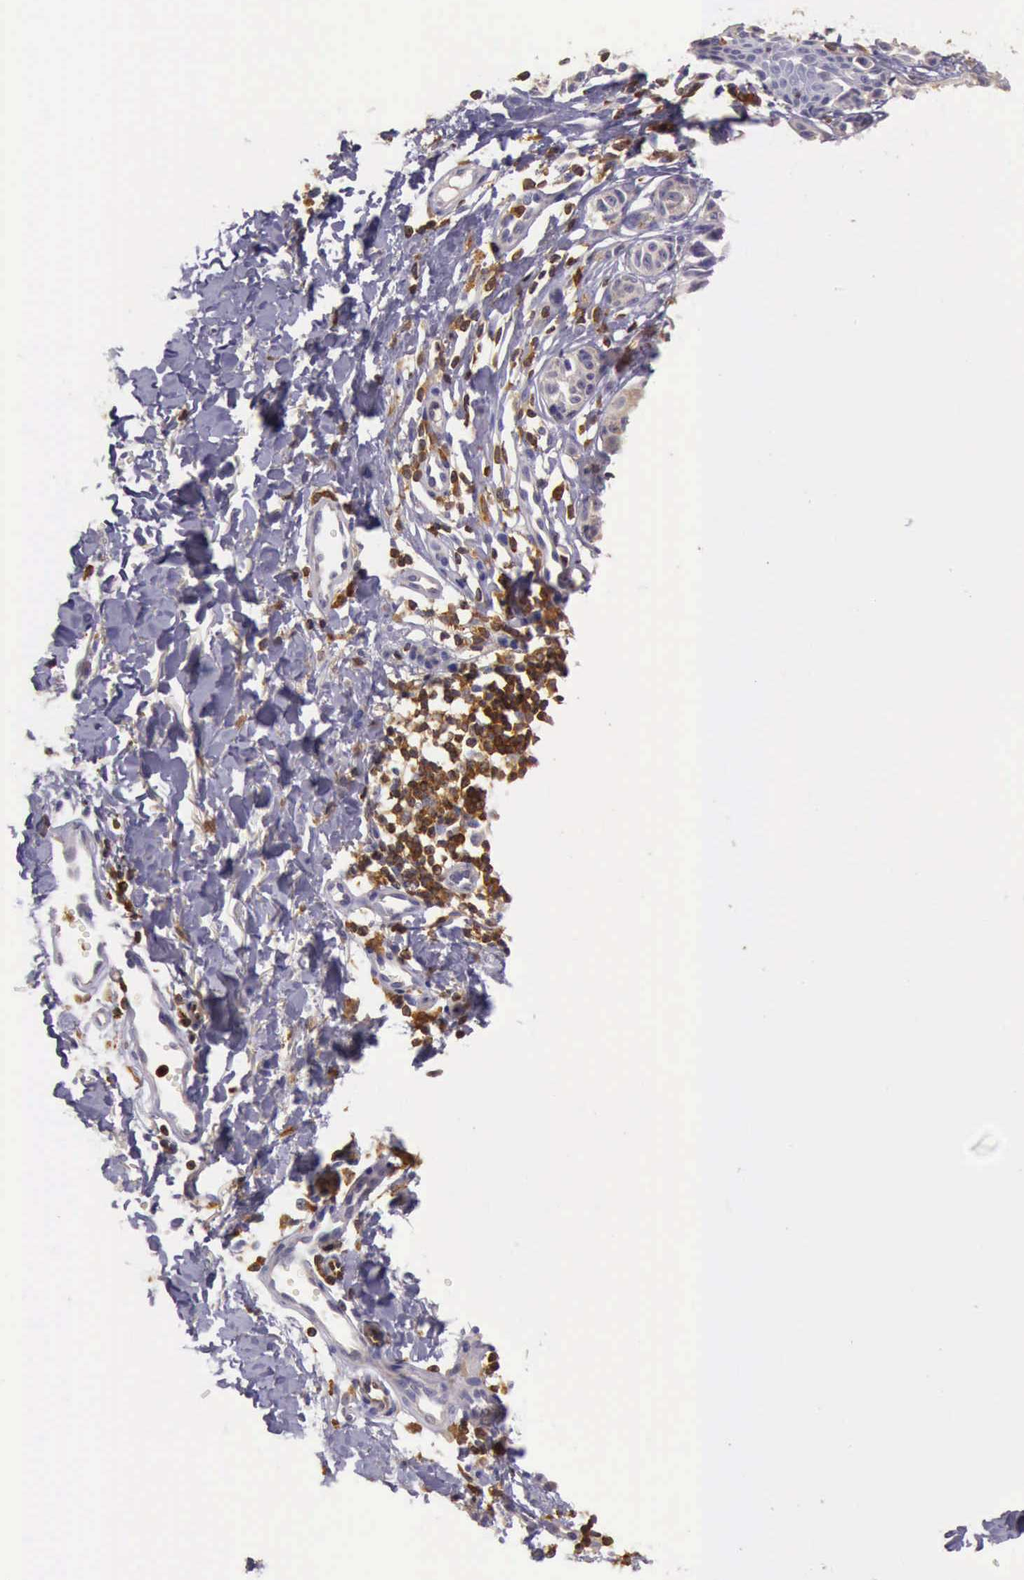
{"staining": {"intensity": "weak", "quantity": "<25%", "location": "cytoplasmic/membranous"}, "tissue": "melanoma", "cell_type": "Tumor cells", "image_type": "cancer", "snomed": [{"axis": "morphology", "description": "Malignant melanoma, NOS"}, {"axis": "topography", "description": "Skin"}], "caption": "Melanoma was stained to show a protein in brown. There is no significant positivity in tumor cells.", "gene": "ARHGAP4", "patient": {"sex": "male", "age": 40}}